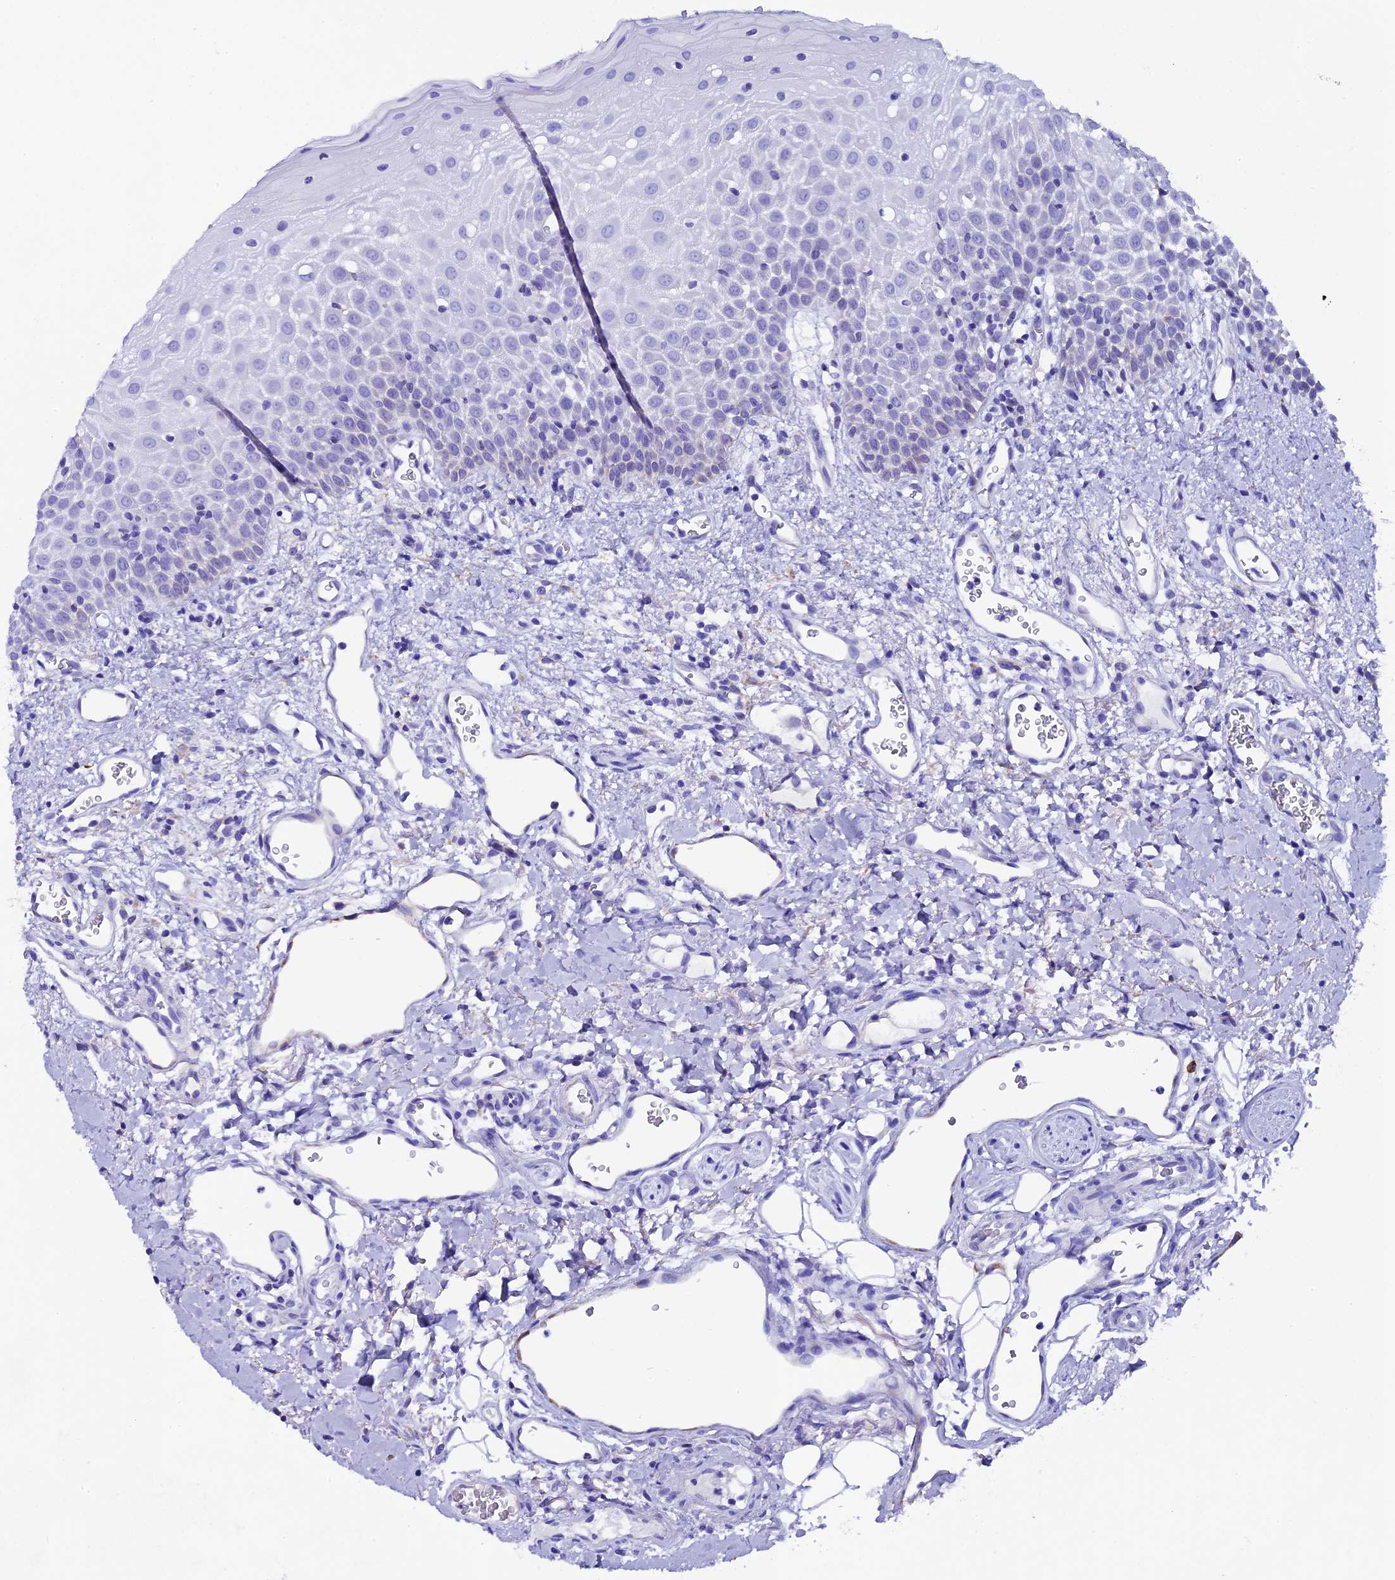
{"staining": {"intensity": "negative", "quantity": "none", "location": "none"}, "tissue": "oral mucosa", "cell_type": "Squamous epithelial cells", "image_type": "normal", "snomed": [{"axis": "morphology", "description": "Normal tissue, NOS"}, {"axis": "topography", "description": "Oral tissue"}], "caption": "Oral mucosa was stained to show a protein in brown. There is no significant staining in squamous epithelial cells. (DAB (3,3'-diaminobenzidine) immunohistochemistry (IHC), high magnification).", "gene": "FKBP11", "patient": {"sex": "female", "age": 70}}